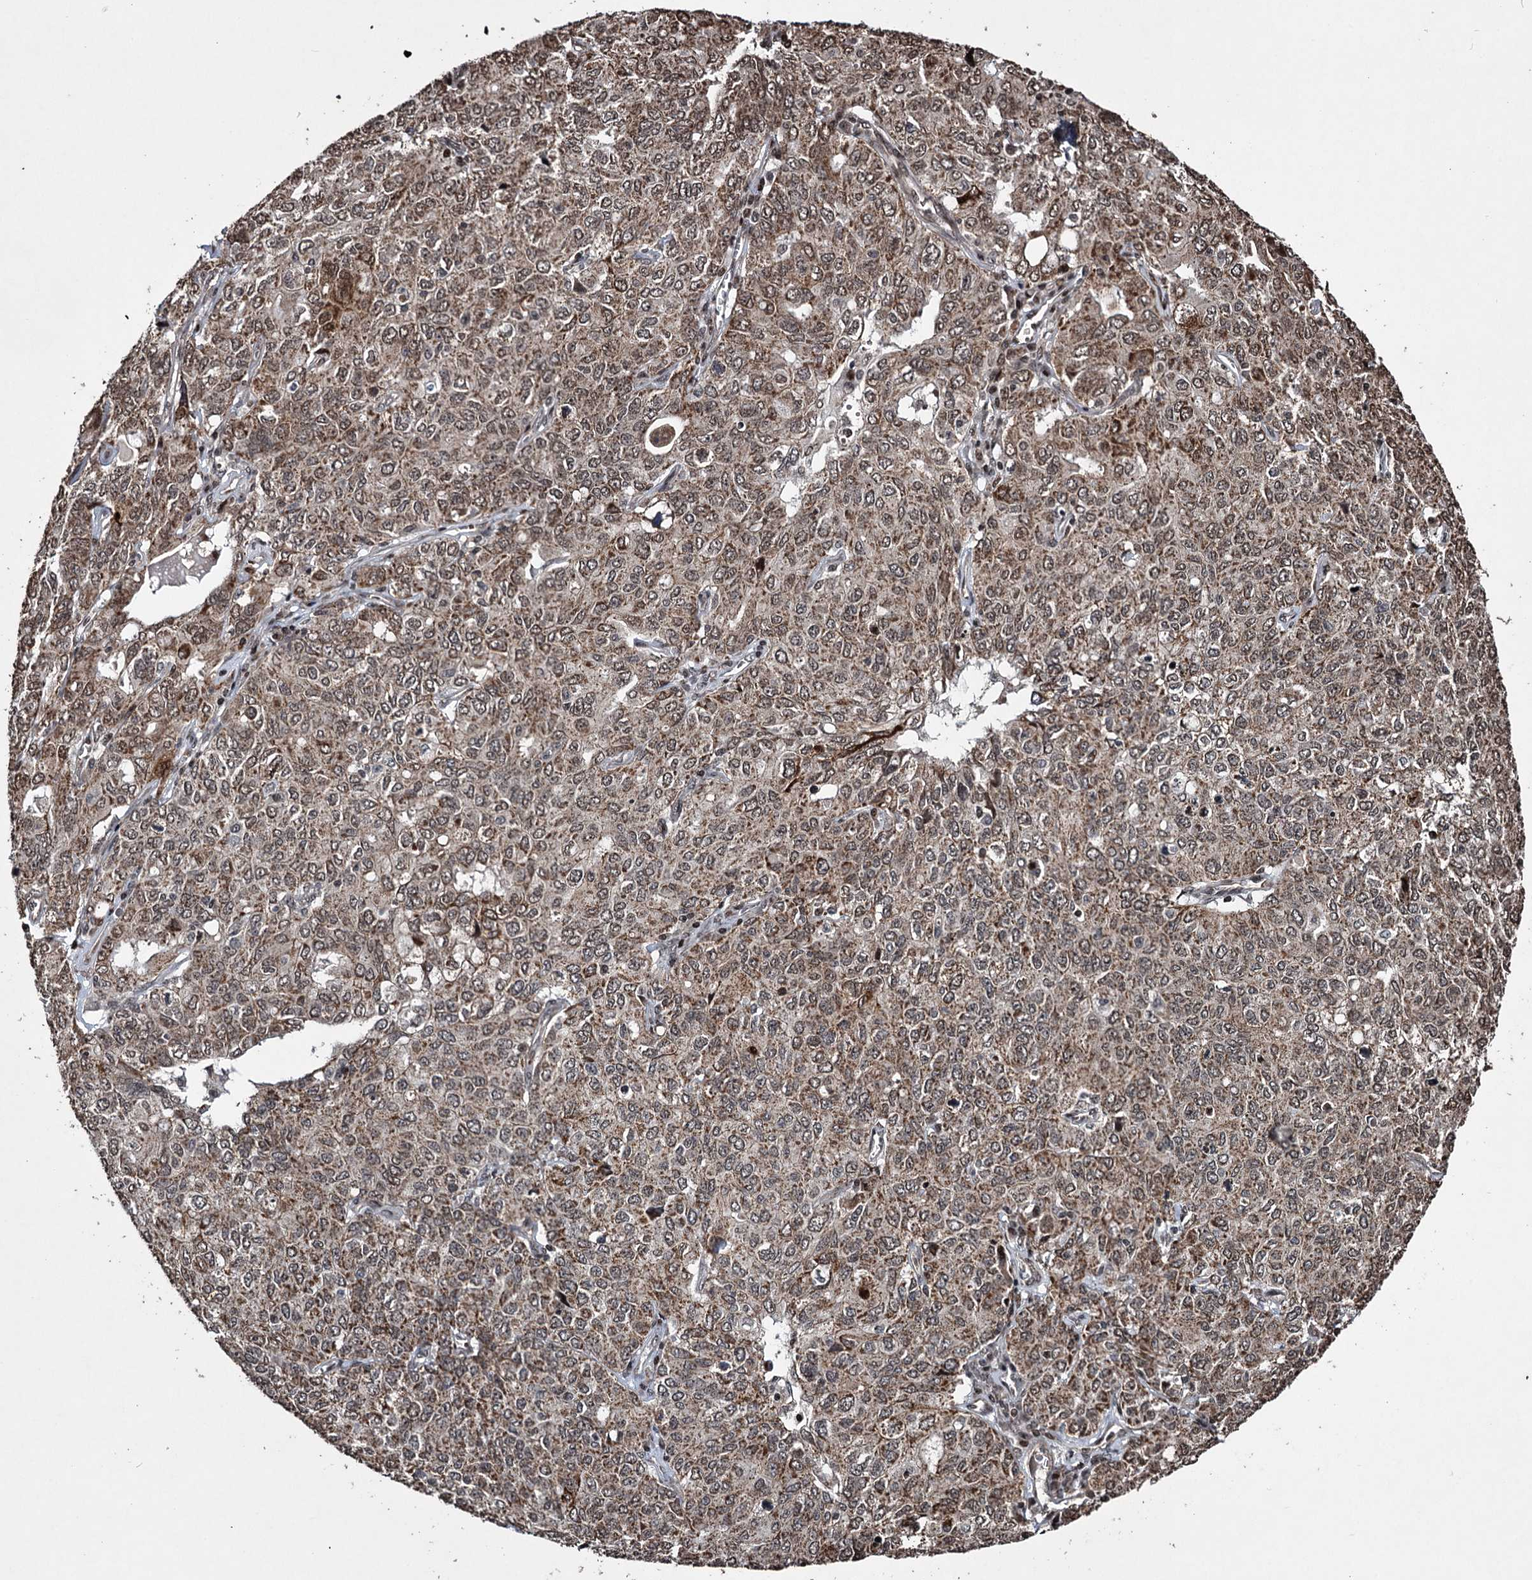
{"staining": {"intensity": "moderate", "quantity": ">75%", "location": "cytoplasmic/membranous,nuclear"}, "tissue": "ovarian cancer", "cell_type": "Tumor cells", "image_type": "cancer", "snomed": [{"axis": "morphology", "description": "Carcinoma, endometroid"}, {"axis": "topography", "description": "Ovary"}], "caption": "High-power microscopy captured an immunohistochemistry (IHC) photomicrograph of ovarian cancer (endometroid carcinoma), revealing moderate cytoplasmic/membranous and nuclear positivity in about >75% of tumor cells. (Brightfield microscopy of DAB IHC at high magnification).", "gene": "EYA4", "patient": {"sex": "female", "age": 62}}